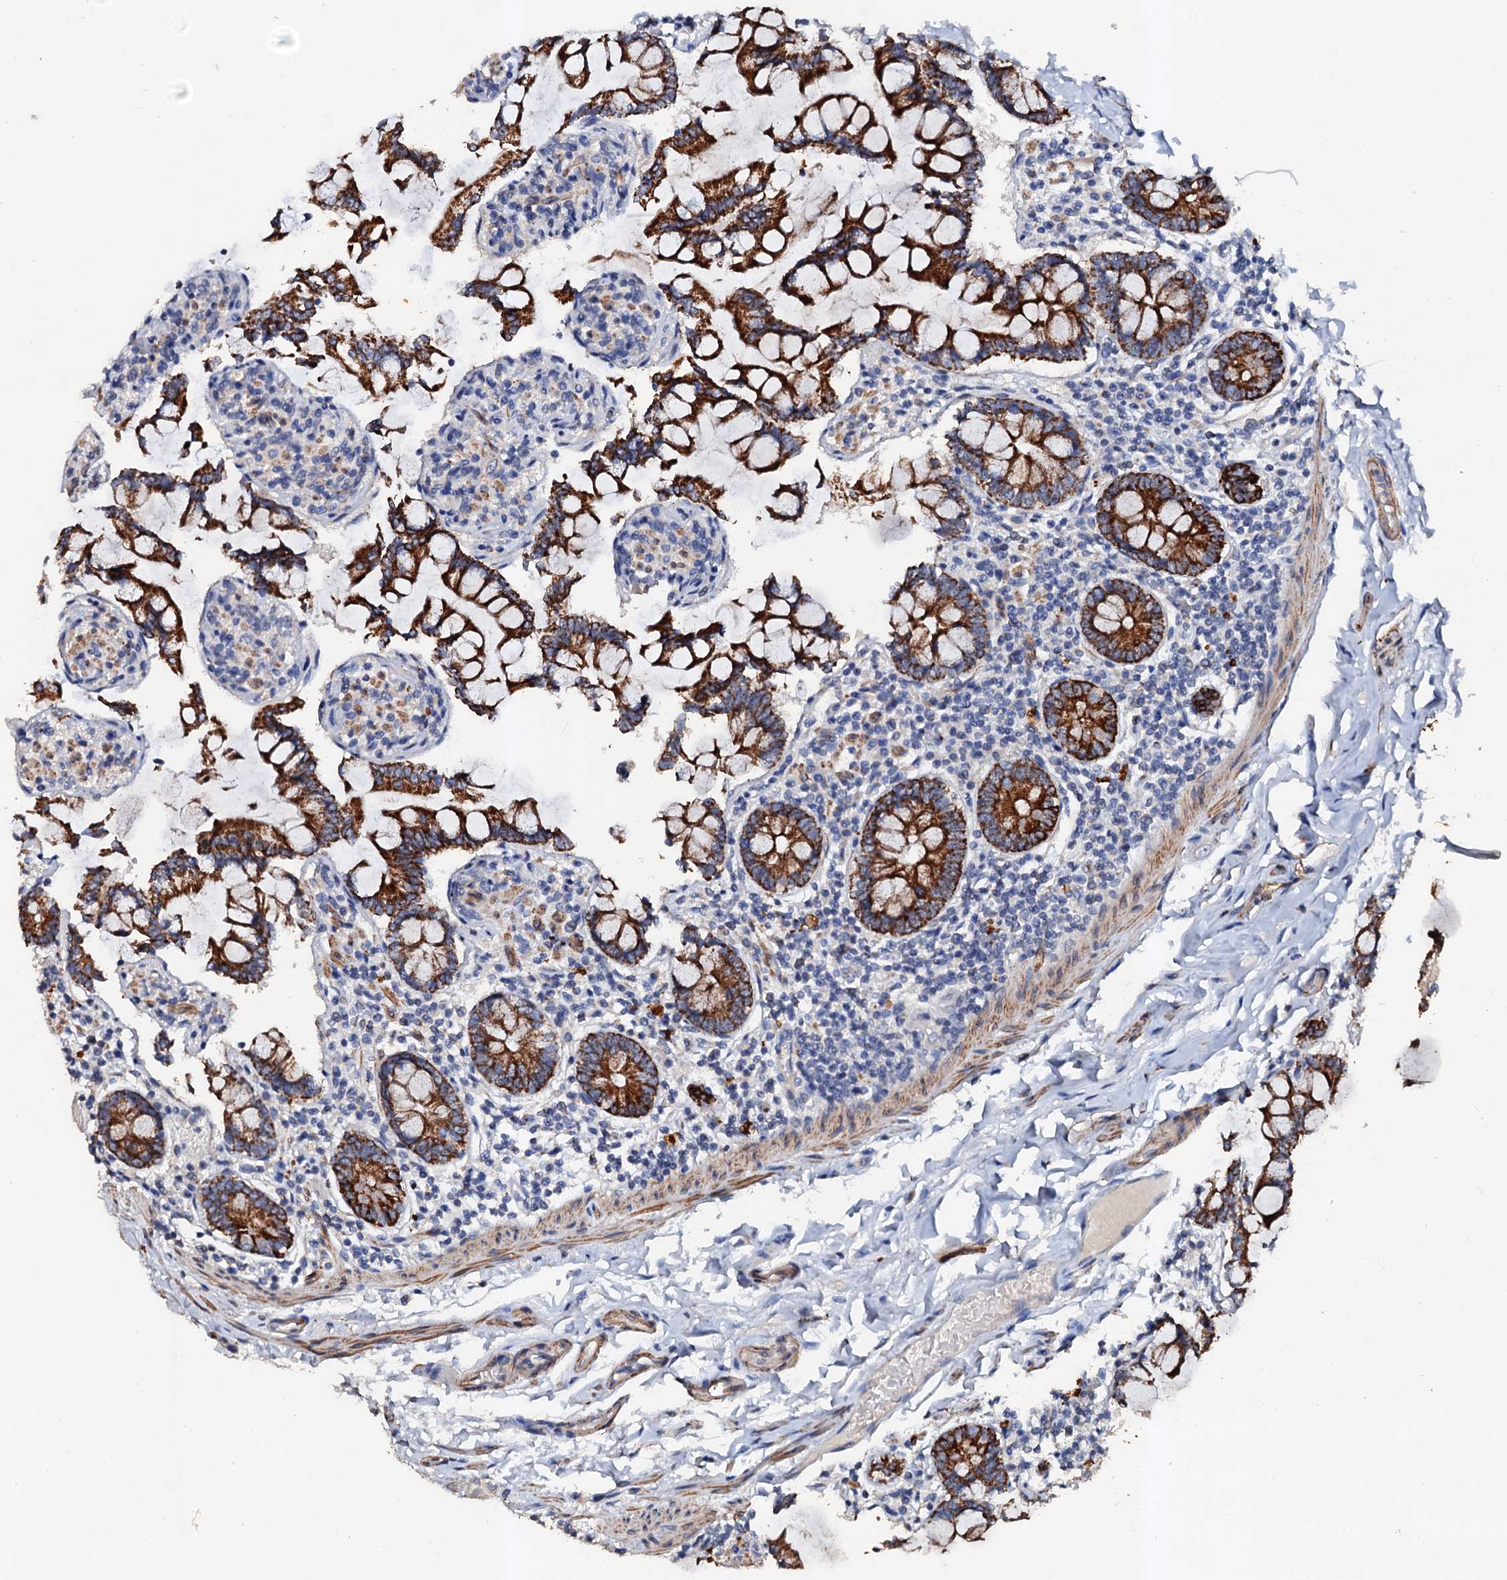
{"staining": {"intensity": "strong", "quantity": ">75%", "location": "cytoplasmic/membranous"}, "tissue": "small intestine", "cell_type": "Glandular cells", "image_type": "normal", "snomed": [{"axis": "morphology", "description": "Normal tissue, NOS"}, {"axis": "topography", "description": "Small intestine"}], "caption": "IHC micrograph of unremarkable human small intestine stained for a protein (brown), which displays high levels of strong cytoplasmic/membranous staining in approximately >75% of glandular cells.", "gene": "VPS36", "patient": {"sex": "male", "age": 41}}